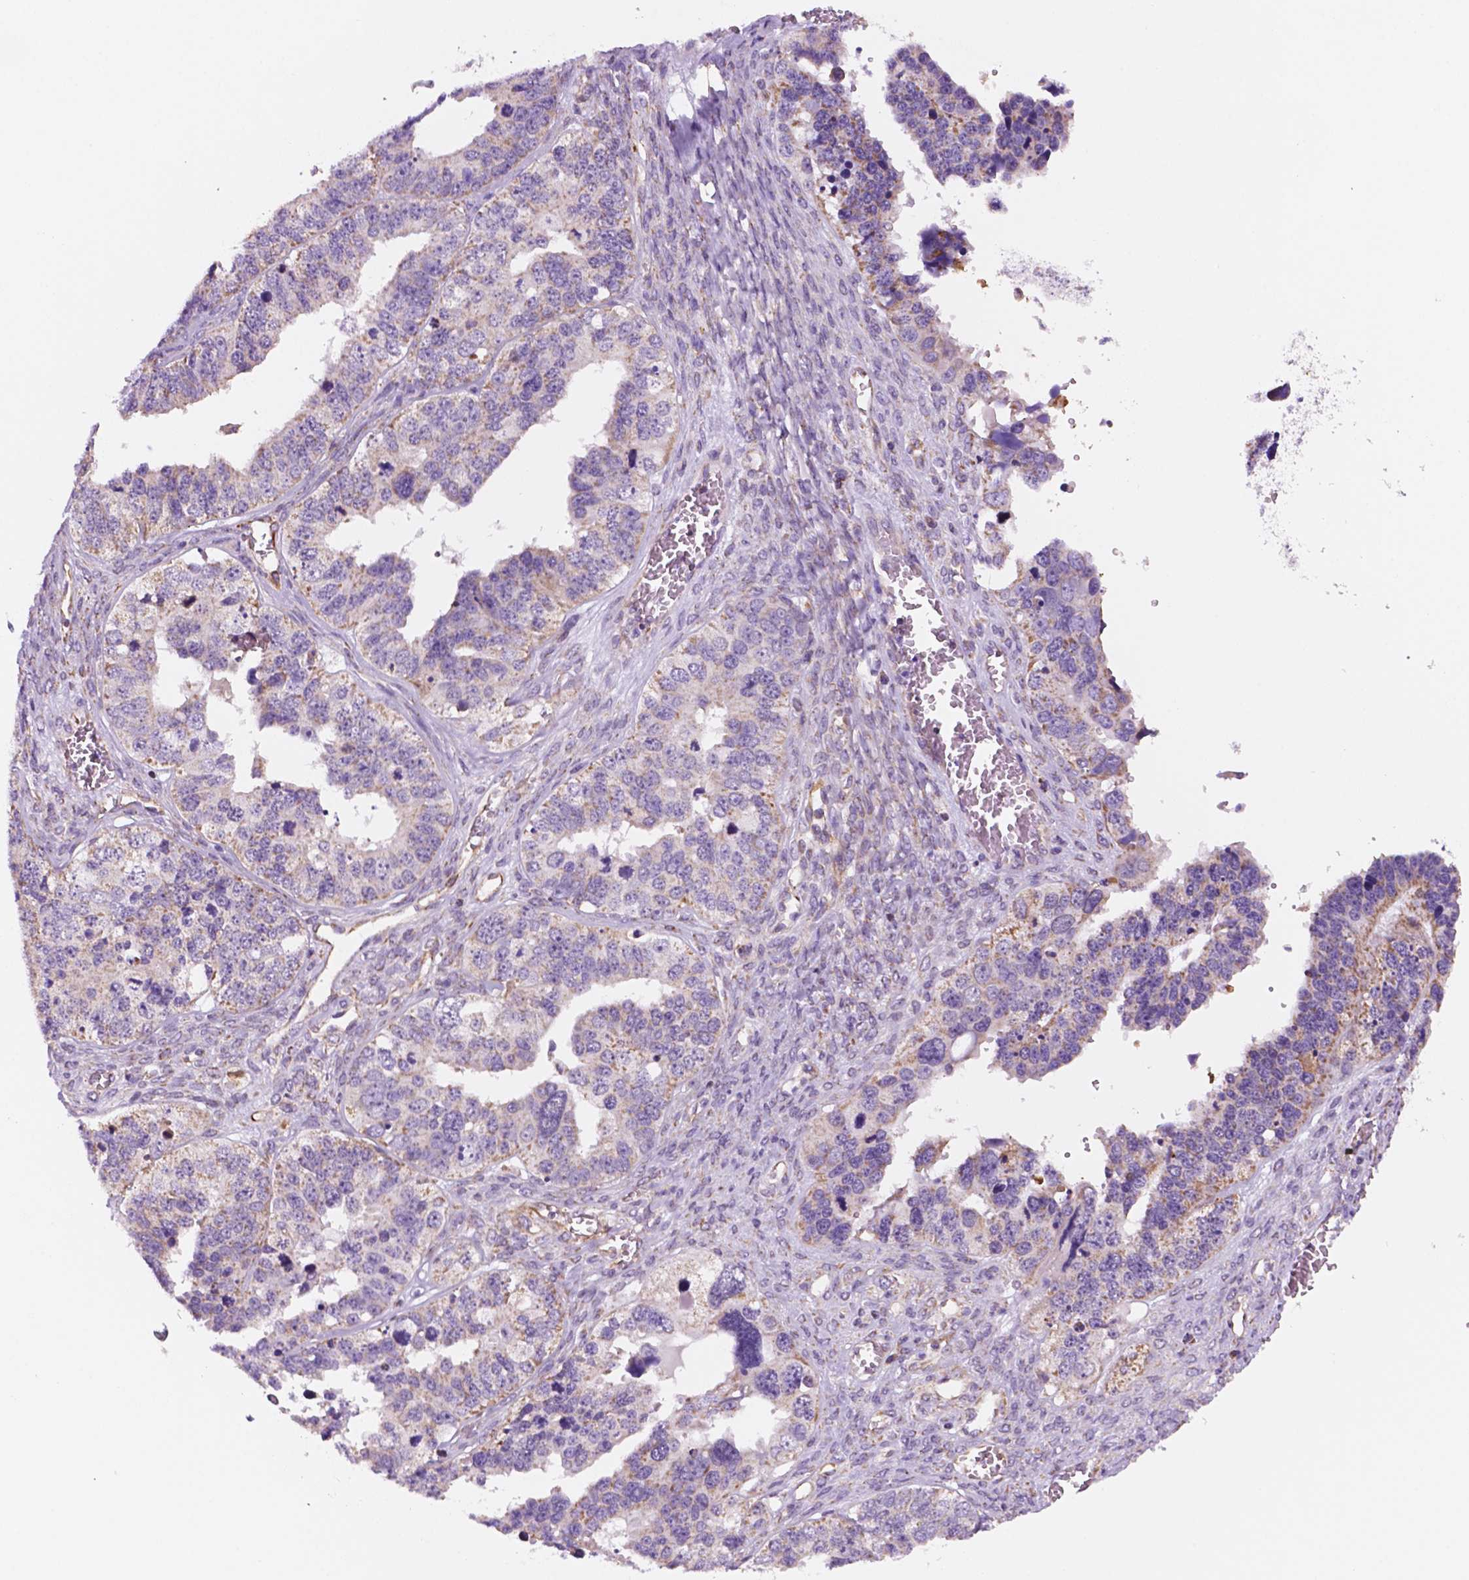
{"staining": {"intensity": "weak", "quantity": "25%-75%", "location": "cytoplasmic/membranous"}, "tissue": "ovarian cancer", "cell_type": "Tumor cells", "image_type": "cancer", "snomed": [{"axis": "morphology", "description": "Cystadenocarcinoma, serous, NOS"}, {"axis": "topography", "description": "Ovary"}], "caption": "Immunohistochemistry (IHC) image of ovarian cancer stained for a protein (brown), which exhibits low levels of weak cytoplasmic/membranous positivity in approximately 25%-75% of tumor cells.", "gene": "GEMIN4", "patient": {"sex": "female", "age": 76}}